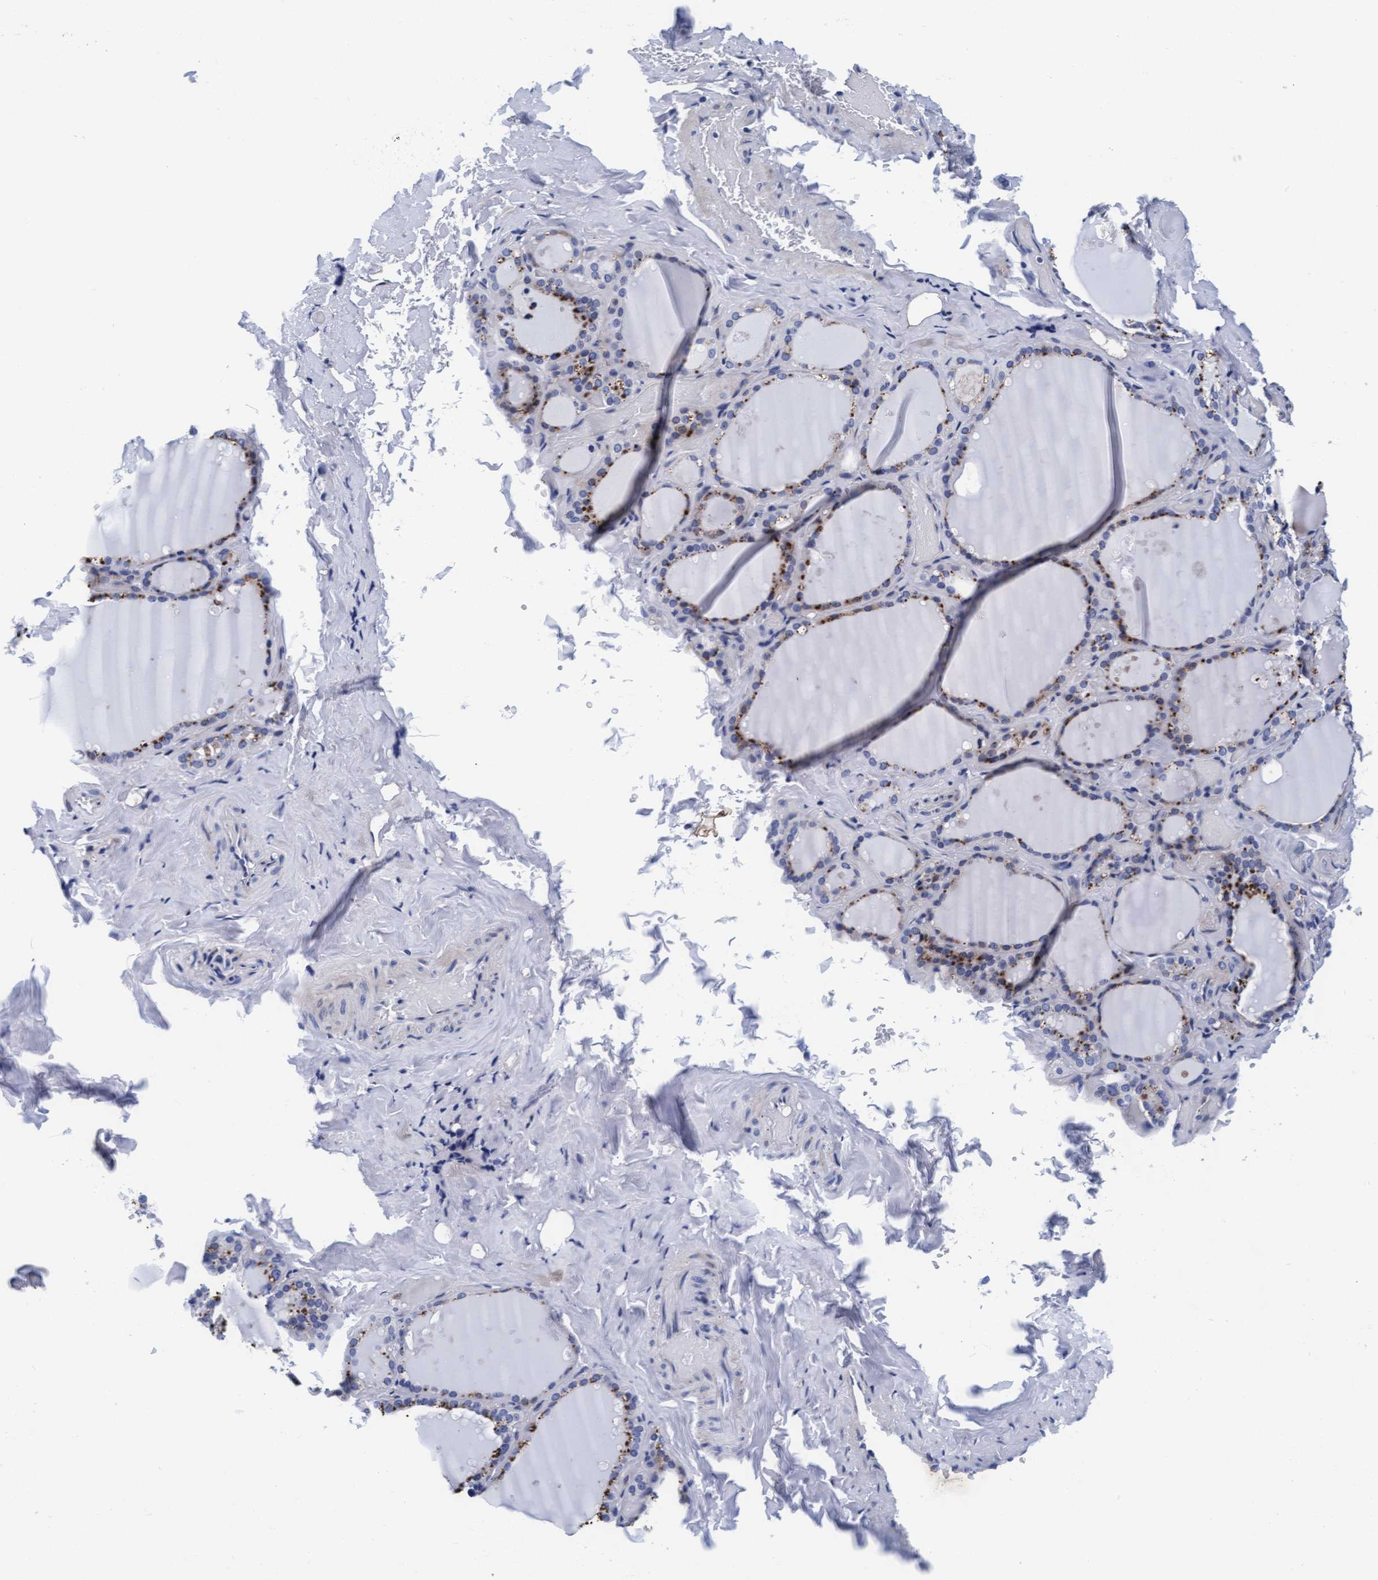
{"staining": {"intensity": "moderate", "quantity": ">75%", "location": "cytoplasmic/membranous"}, "tissue": "thyroid gland", "cell_type": "Glandular cells", "image_type": "normal", "snomed": [{"axis": "morphology", "description": "Normal tissue, NOS"}, {"axis": "topography", "description": "Thyroid gland"}], "caption": "Immunohistochemical staining of unremarkable human thyroid gland shows medium levels of moderate cytoplasmic/membranous expression in about >75% of glandular cells. (brown staining indicates protein expression, while blue staining denotes nuclei).", "gene": "ARSG", "patient": {"sex": "female", "age": 44}}